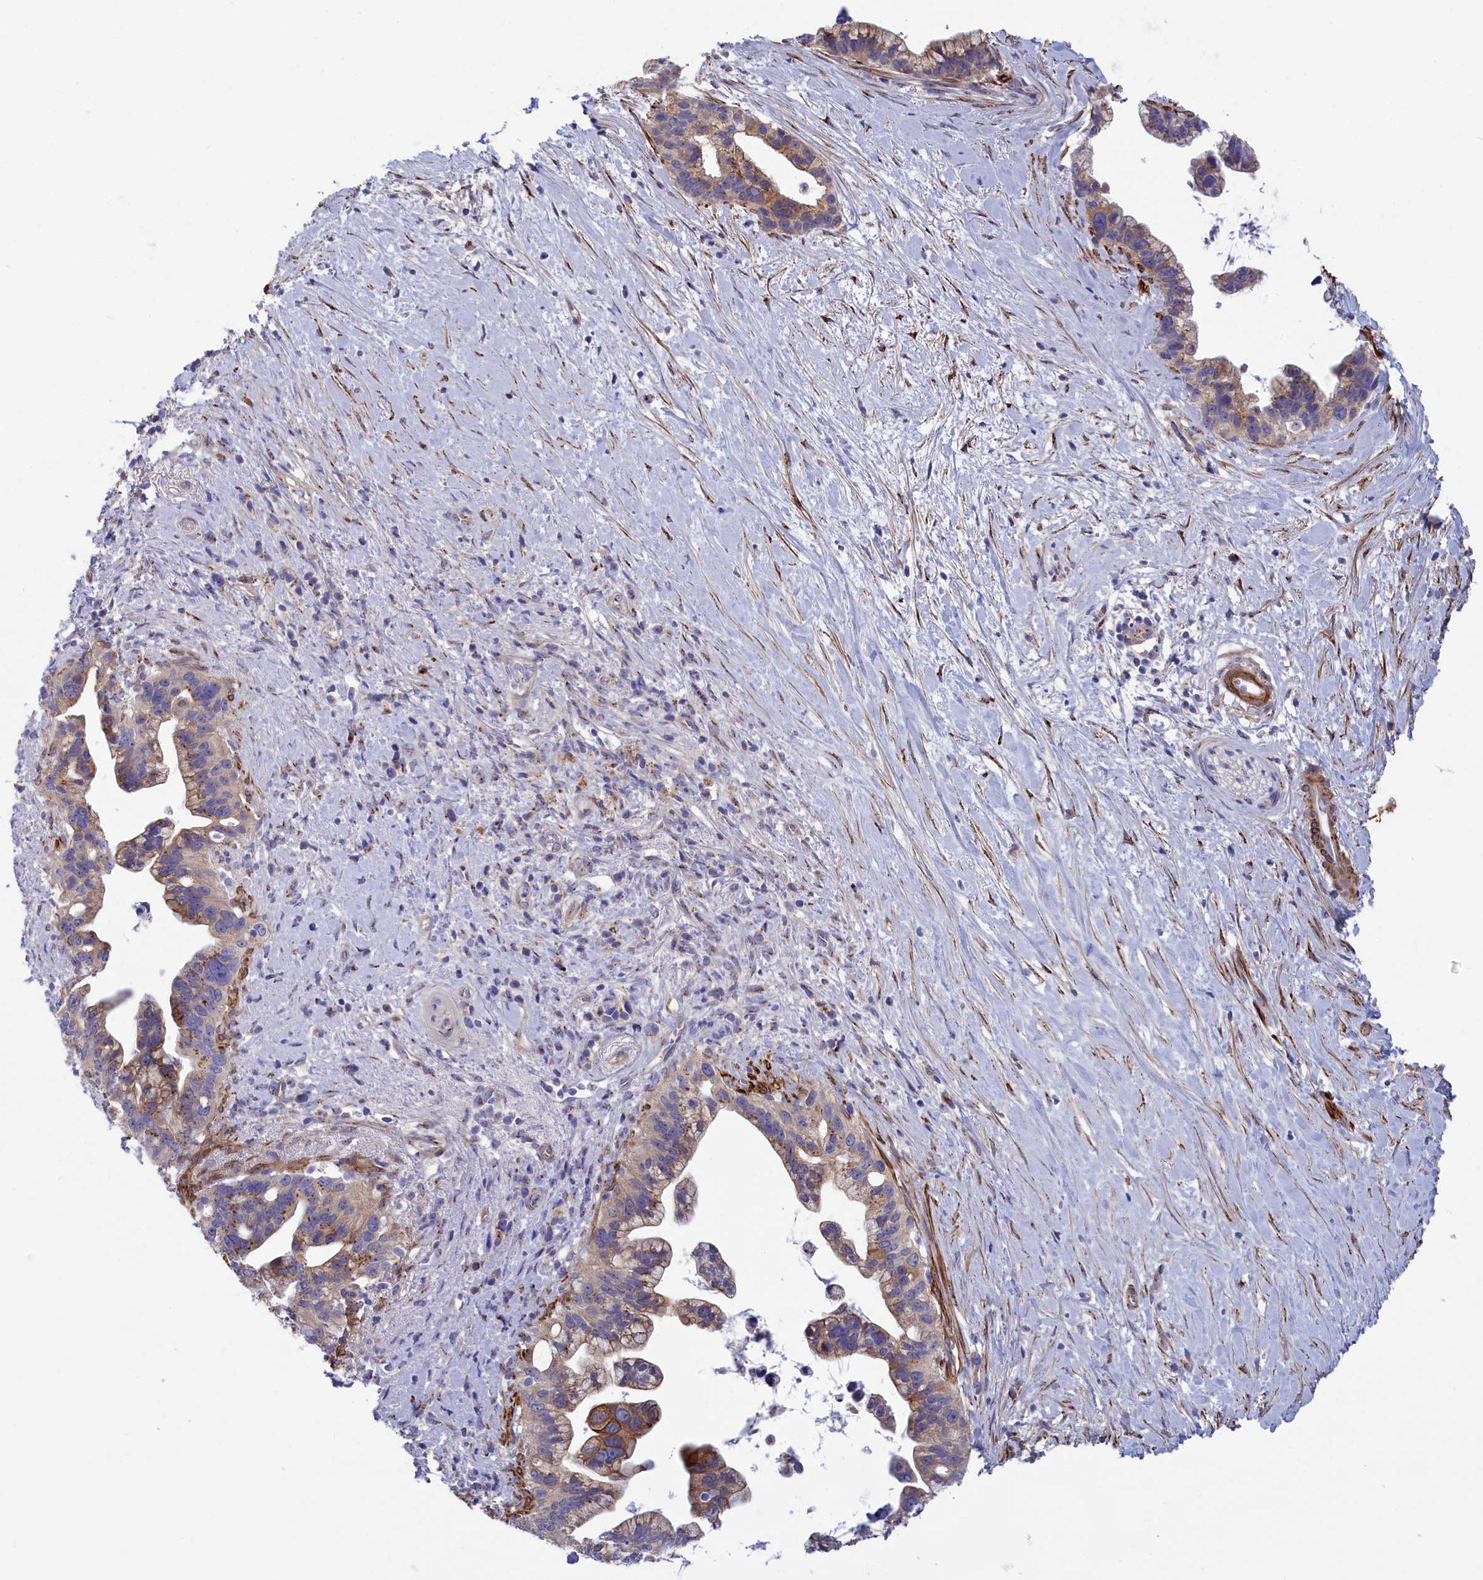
{"staining": {"intensity": "moderate", "quantity": "25%-75%", "location": "cytoplasmic/membranous"}, "tissue": "pancreatic cancer", "cell_type": "Tumor cells", "image_type": "cancer", "snomed": [{"axis": "morphology", "description": "Adenocarcinoma, NOS"}, {"axis": "topography", "description": "Pancreas"}], "caption": "There is medium levels of moderate cytoplasmic/membranous positivity in tumor cells of pancreatic adenocarcinoma, as demonstrated by immunohistochemical staining (brown color).", "gene": "TUBGCP4", "patient": {"sex": "female", "age": 83}}